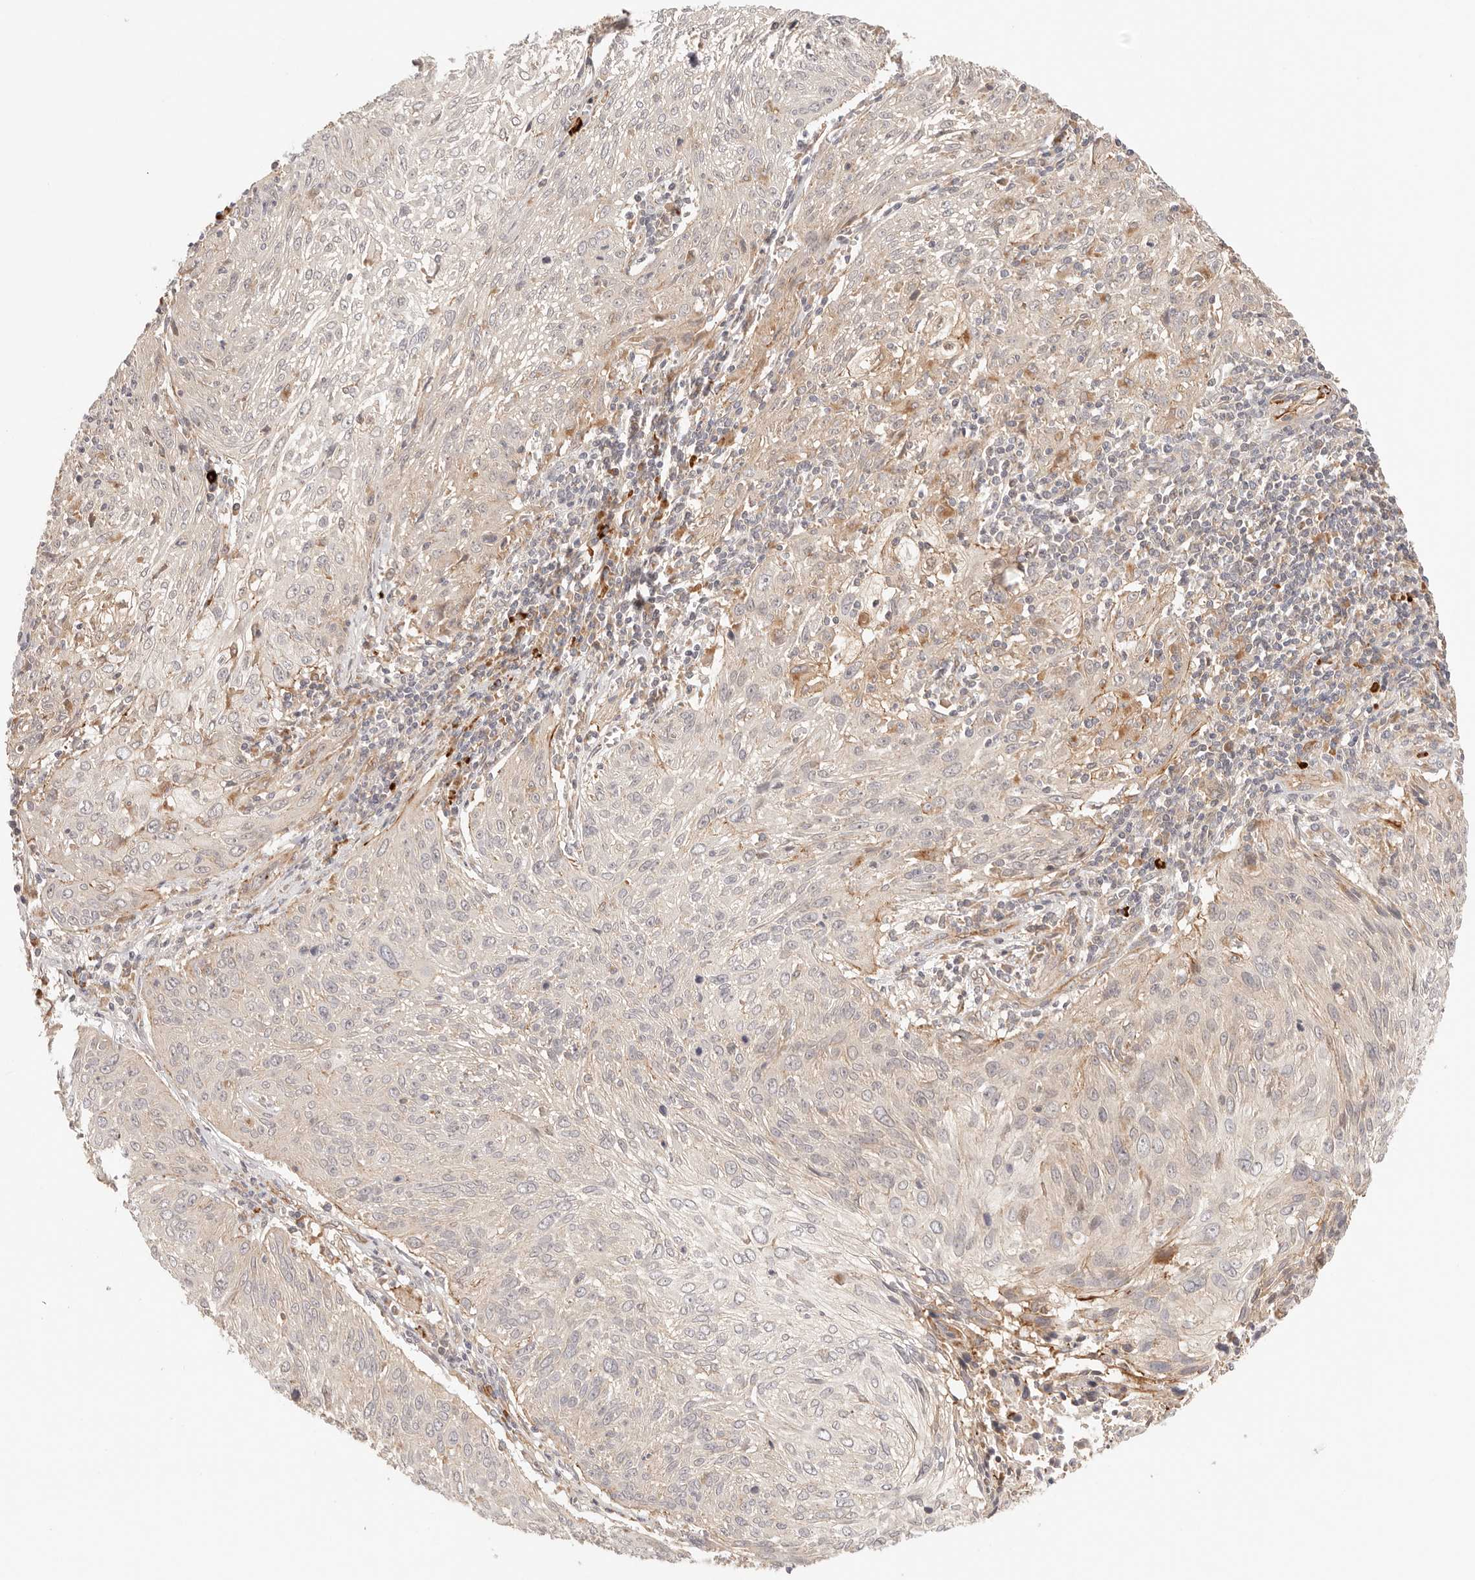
{"staining": {"intensity": "weak", "quantity": "<25%", "location": "cytoplasmic/membranous"}, "tissue": "cervical cancer", "cell_type": "Tumor cells", "image_type": "cancer", "snomed": [{"axis": "morphology", "description": "Squamous cell carcinoma, NOS"}, {"axis": "topography", "description": "Cervix"}], "caption": "This is an immunohistochemistry photomicrograph of cervical squamous cell carcinoma. There is no staining in tumor cells.", "gene": "IL1R2", "patient": {"sex": "female", "age": 51}}